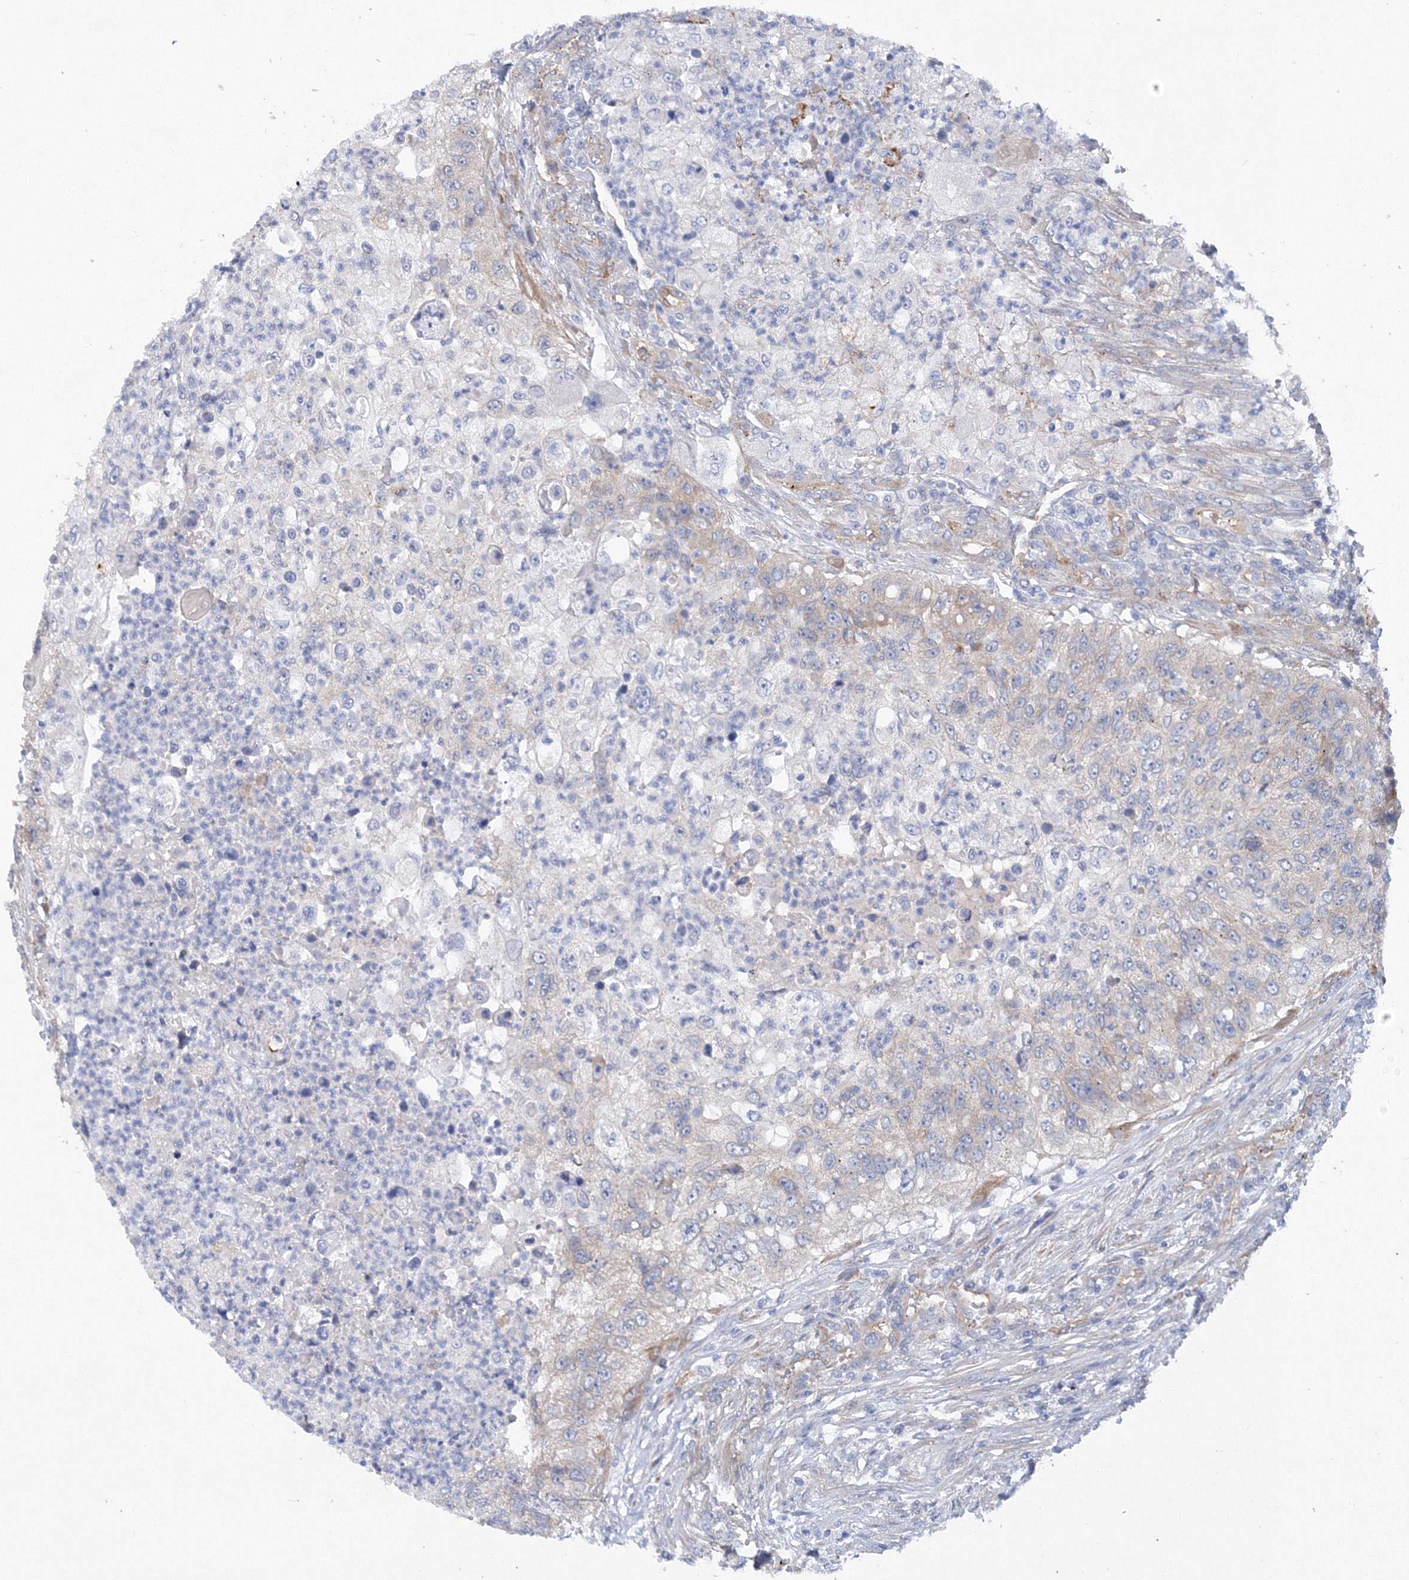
{"staining": {"intensity": "negative", "quantity": "none", "location": "none"}, "tissue": "urothelial cancer", "cell_type": "Tumor cells", "image_type": "cancer", "snomed": [{"axis": "morphology", "description": "Urothelial carcinoma, High grade"}, {"axis": "topography", "description": "Urinary bladder"}], "caption": "Human high-grade urothelial carcinoma stained for a protein using immunohistochemistry (IHC) shows no staining in tumor cells.", "gene": "TANC1", "patient": {"sex": "female", "age": 60}}